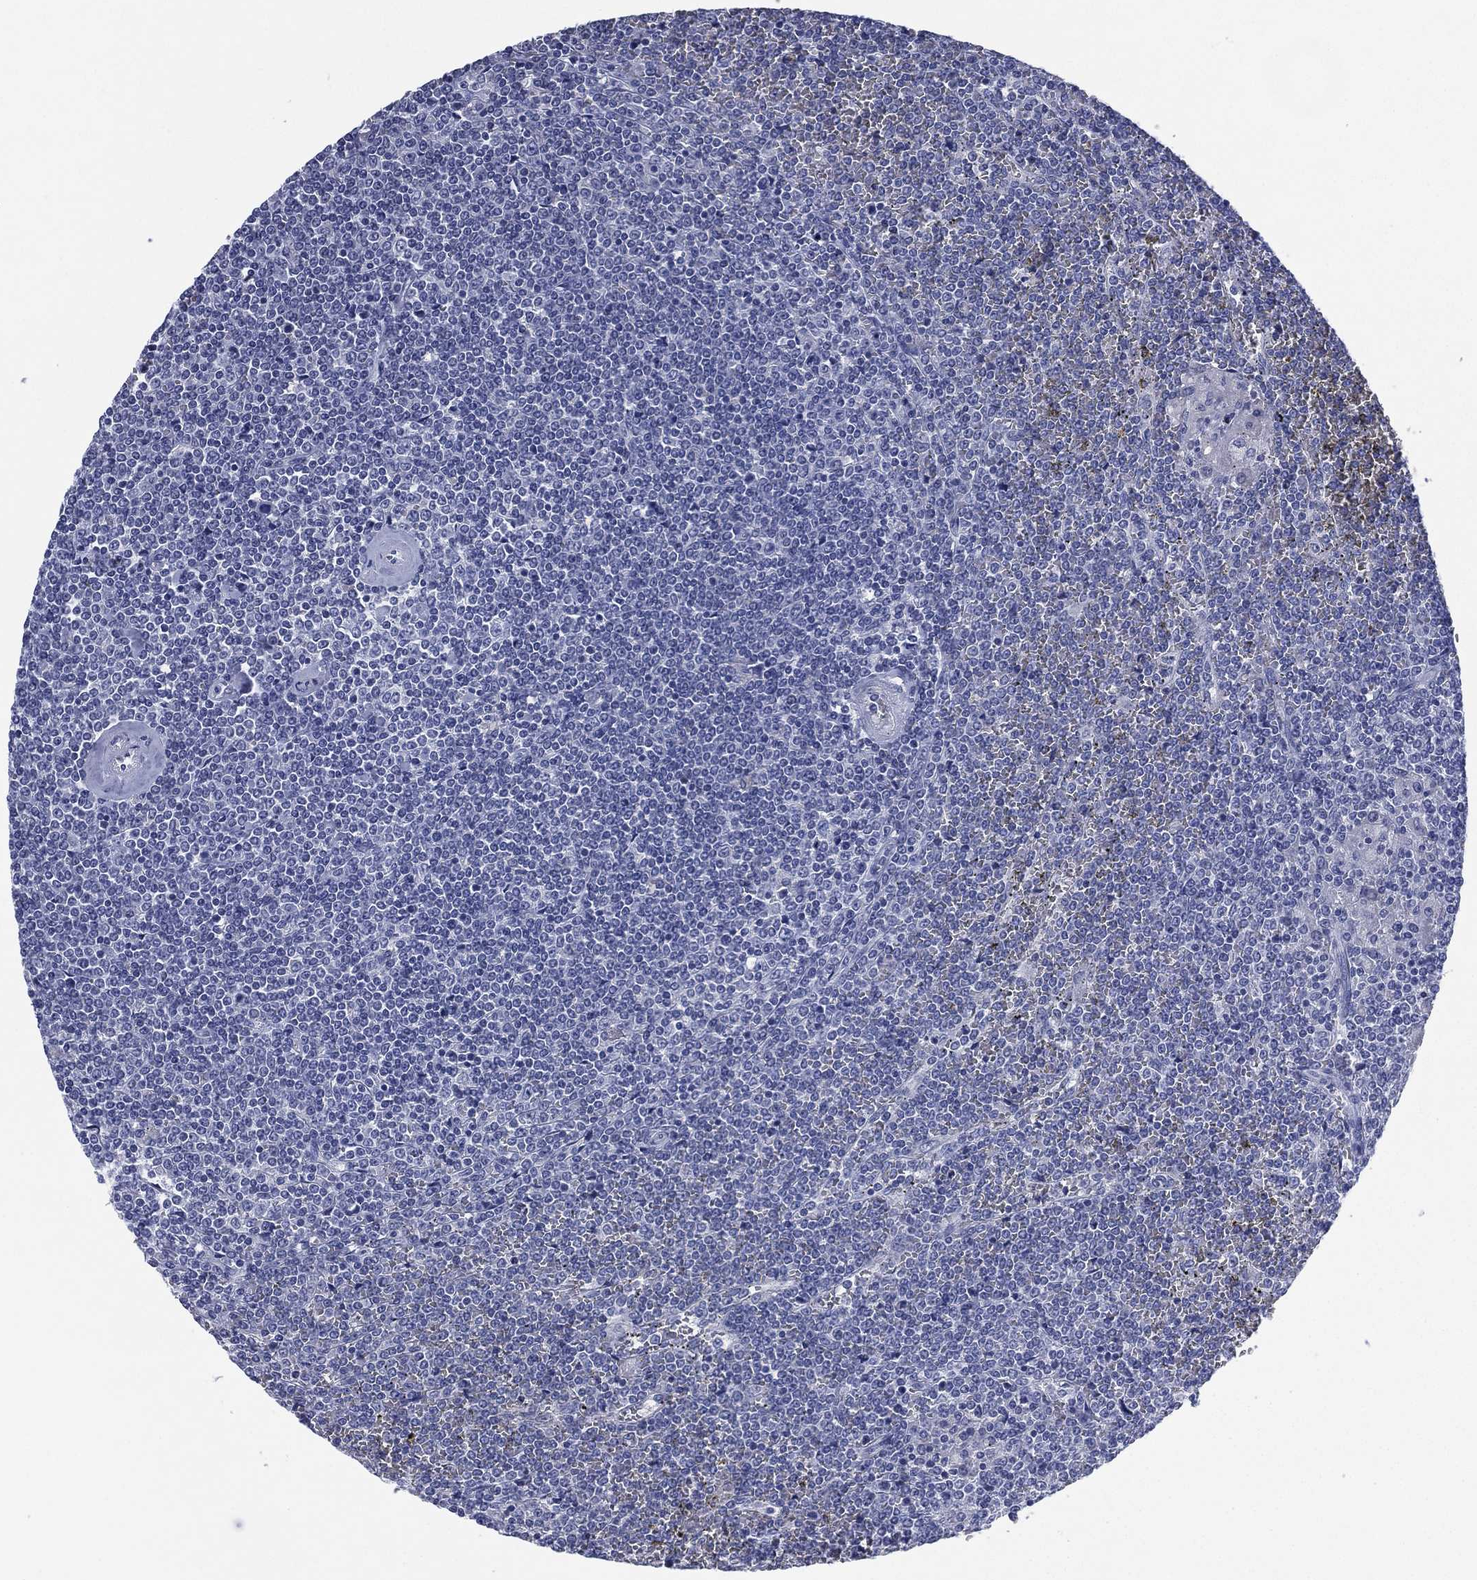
{"staining": {"intensity": "negative", "quantity": "none", "location": "none"}, "tissue": "lymphoma", "cell_type": "Tumor cells", "image_type": "cancer", "snomed": [{"axis": "morphology", "description": "Malignant lymphoma, non-Hodgkin's type, Low grade"}, {"axis": "topography", "description": "Spleen"}], "caption": "This photomicrograph is of malignant lymphoma, non-Hodgkin's type (low-grade) stained with immunohistochemistry (IHC) to label a protein in brown with the nuclei are counter-stained blue. There is no staining in tumor cells.", "gene": "KRT35", "patient": {"sex": "female", "age": 19}}